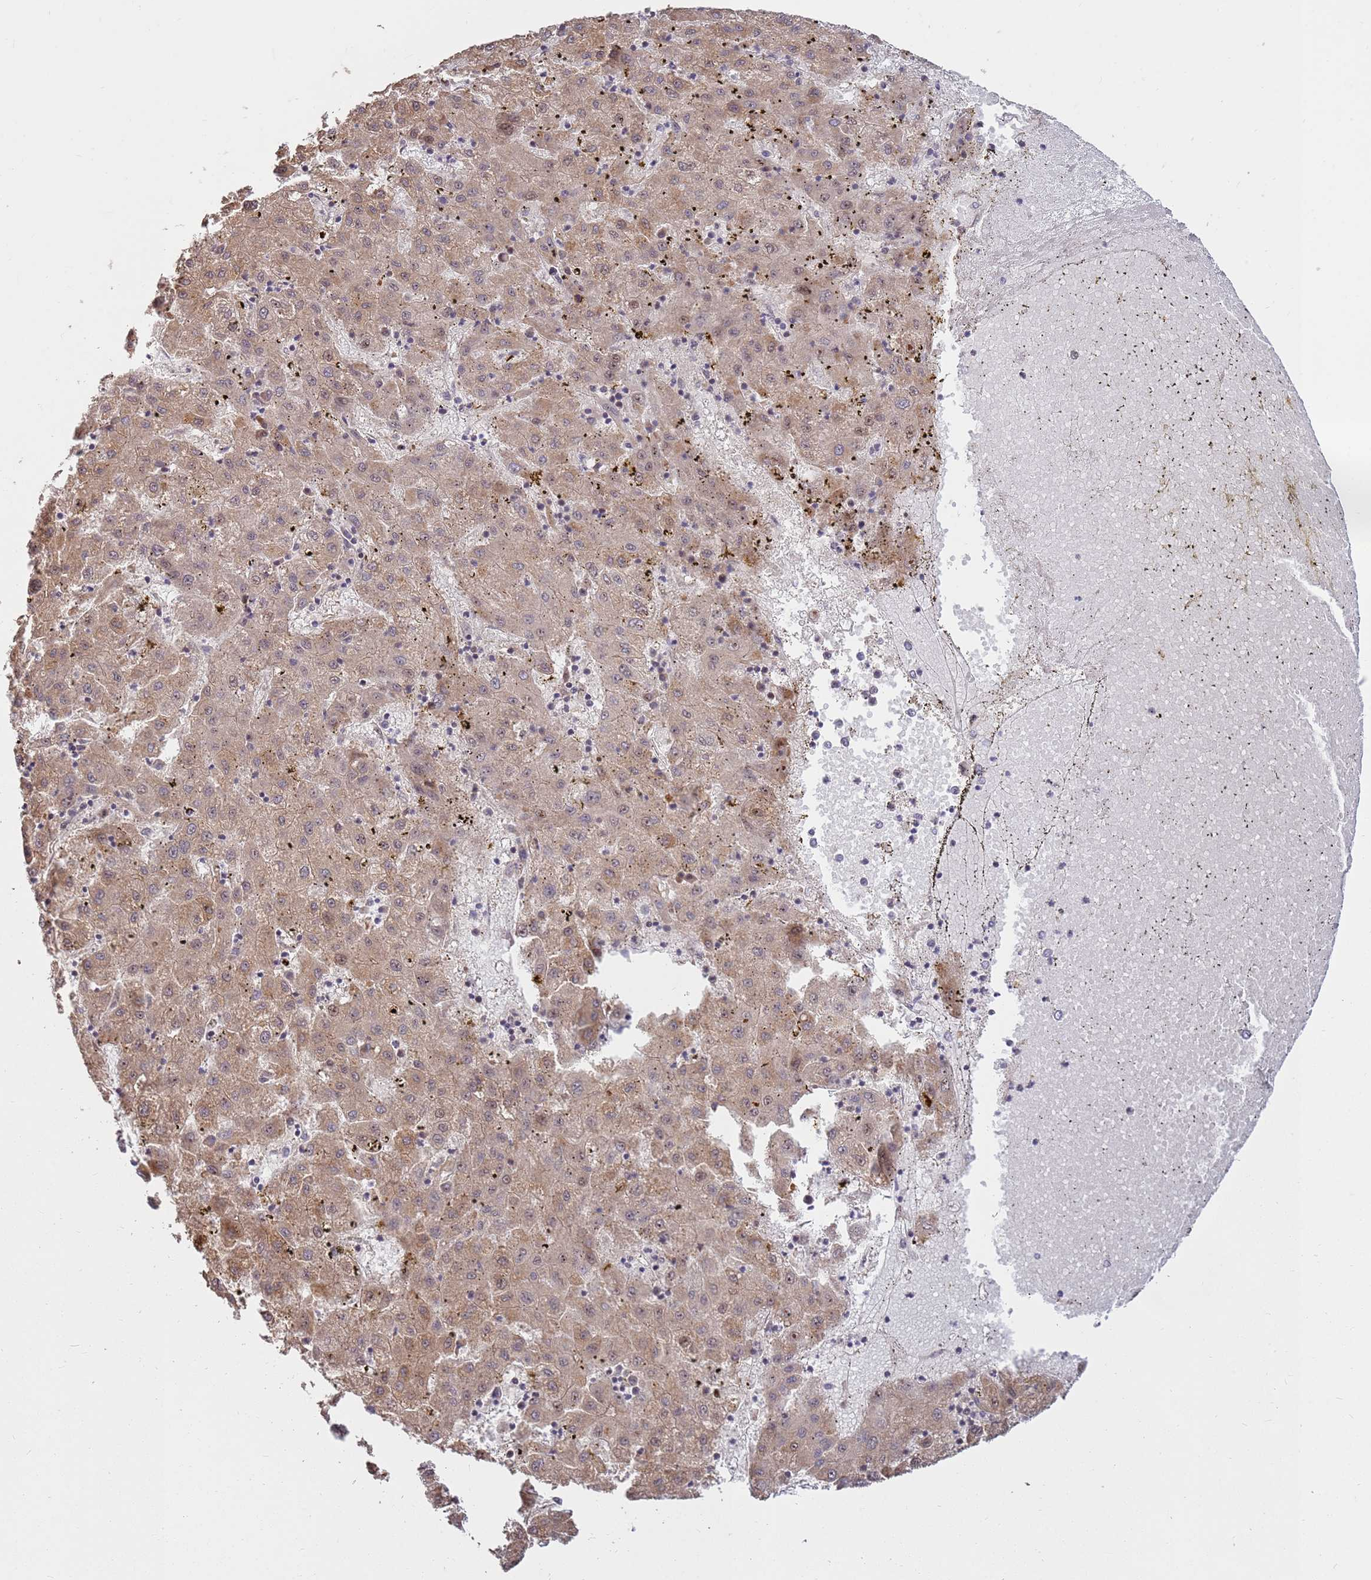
{"staining": {"intensity": "weak", "quantity": ">75%", "location": "cytoplasmic/membranous"}, "tissue": "liver cancer", "cell_type": "Tumor cells", "image_type": "cancer", "snomed": [{"axis": "morphology", "description": "Carcinoma, Hepatocellular, NOS"}, {"axis": "topography", "description": "Liver"}], "caption": "Immunohistochemical staining of liver cancer (hepatocellular carcinoma) displays low levels of weak cytoplasmic/membranous protein staining in about >75% of tumor cells.", "gene": "KIF25", "patient": {"sex": "male", "age": 72}}